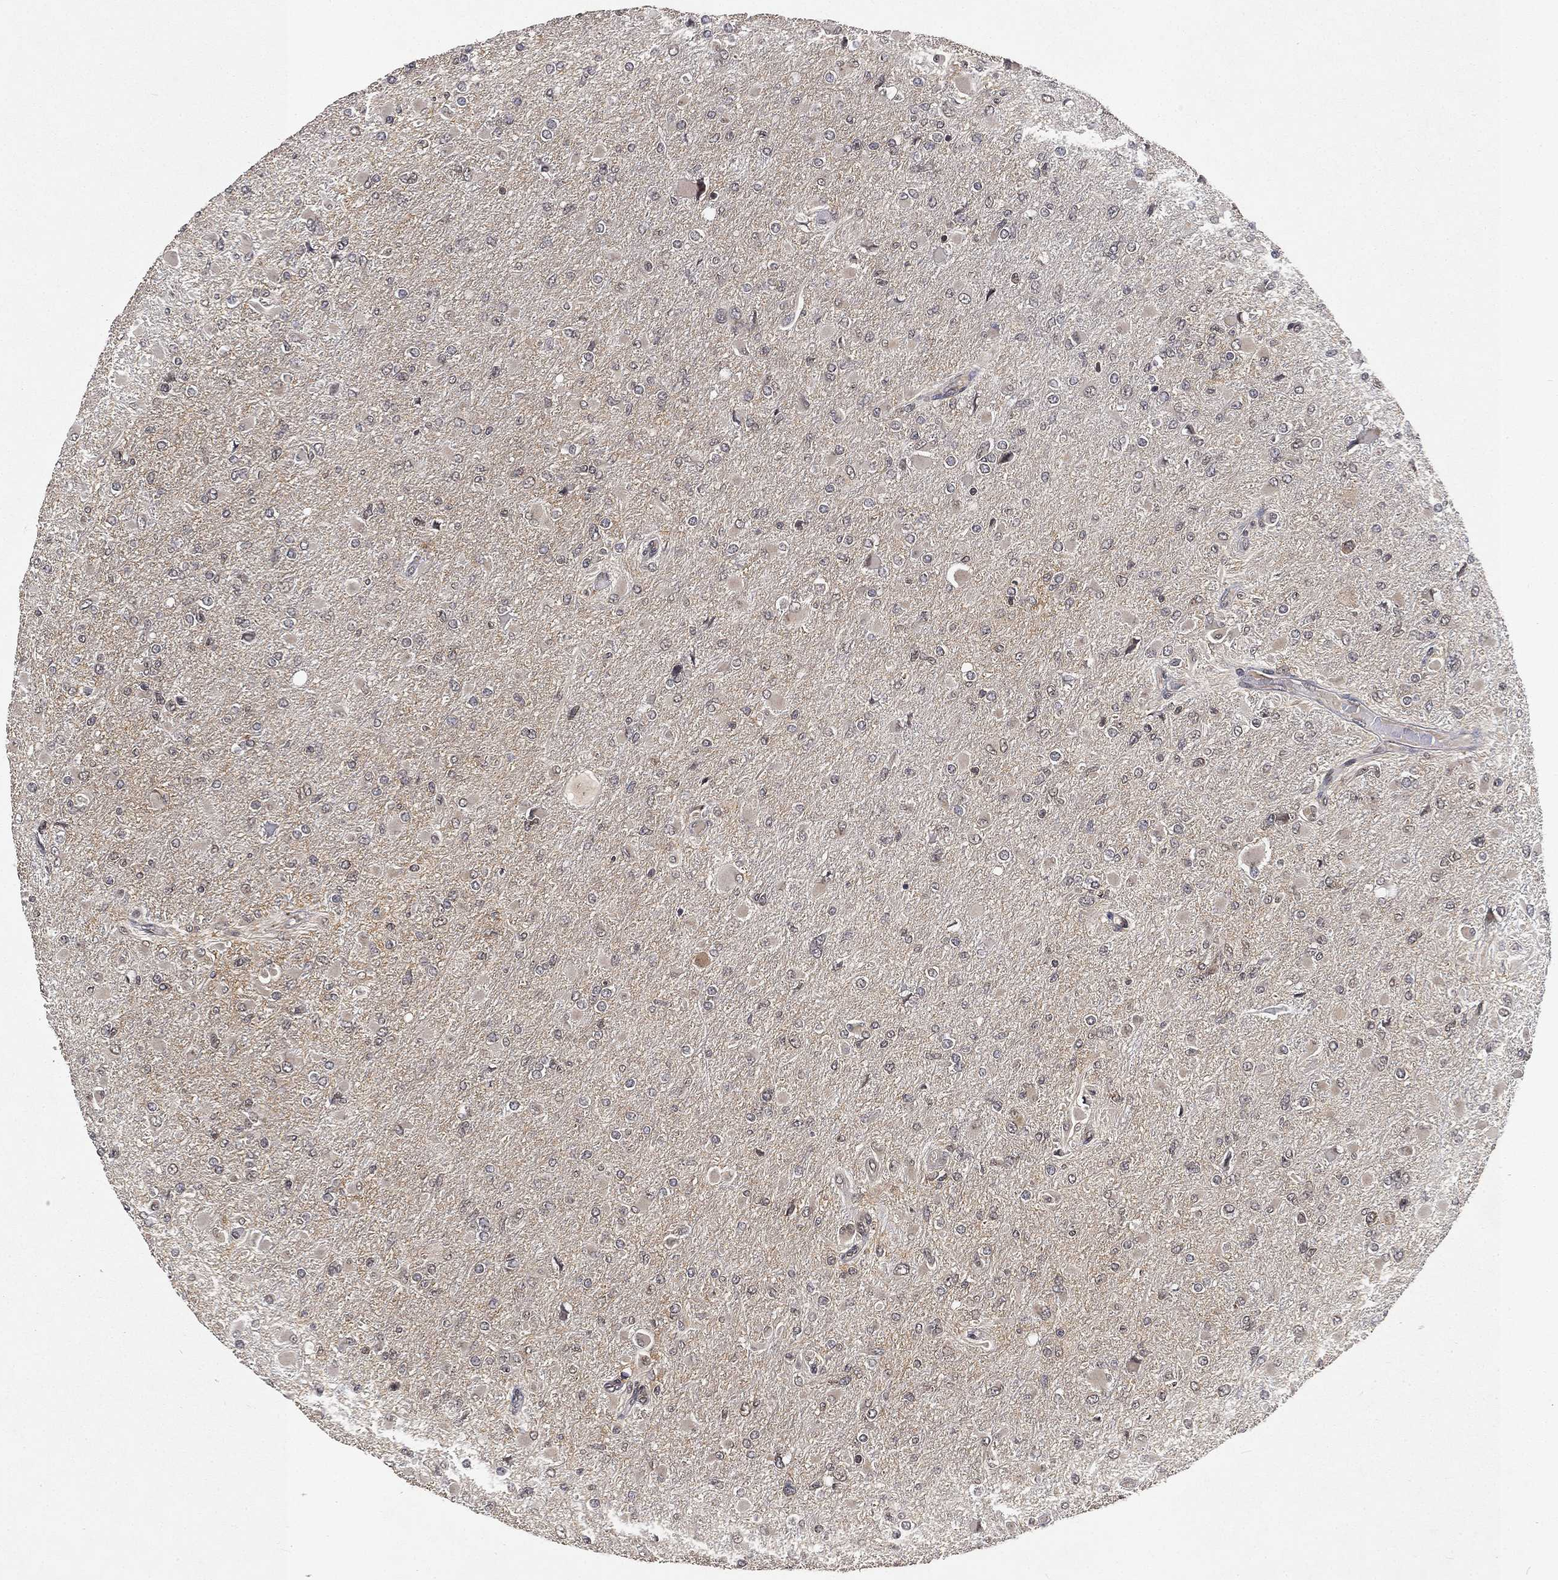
{"staining": {"intensity": "negative", "quantity": "none", "location": "none"}, "tissue": "glioma", "cell_type": "Tumor cells", "image_type": "cancer", "snomed": [{"axis": "morphology", "description": "Glioma, malignant, High grade"}, {"axis": "topography", "description": "Cerebral cortex"}], "caption": "An immunohistochemistry image of malignant high-grade glioma is shown. There is no staining in tumor cells of malignant high-grade glioma. The staining was performed using DAB (3,3'-diaminobenzidine) to visualize the protein expression in brown, while the nuclei were stained in blue with hematoxylin (Magnification: 20x).", "gene": "UBA5", "patient": {"sex": "female", "age": 36}}